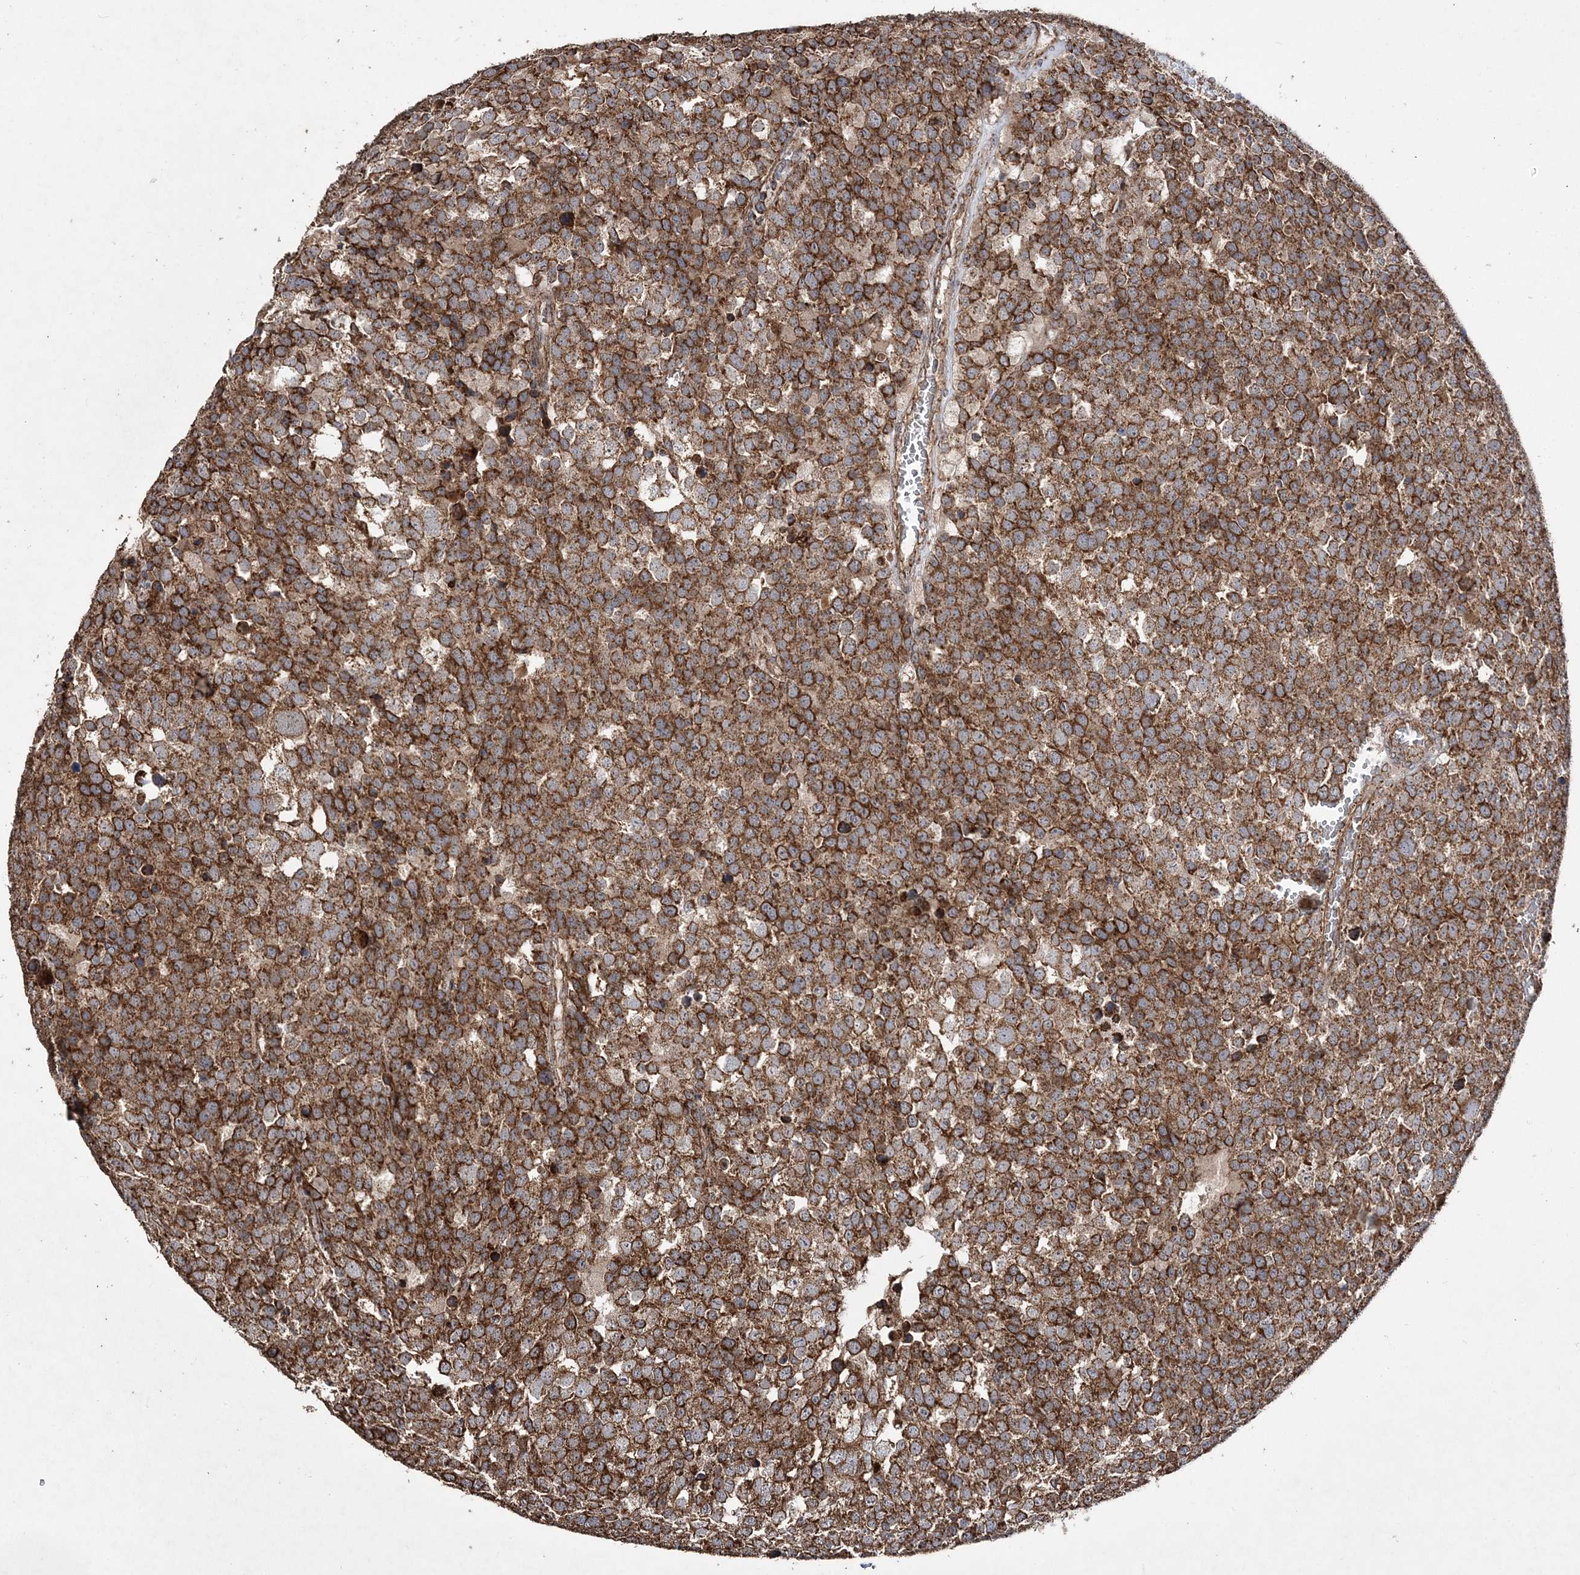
{"staining": {"intensity": "strong", "quantity": ">75%", "location": "cytoplasmic/membranous"}, "tissue": "testis cancer", "cell_type": "Tumor cells", "image_type": "cancer", "snomed": [{"axis": "morphology", "description": "Seminoma, NOS"}, {"axis": "topography", "description": "Testis"}], "caption": "IHC image of neoplastic tissue: human testis cancer stained using immunohistochemistry (IHC) displays high levels of strong protein expression localized specifically in the cytoplasmic/membranous of tumor cells, appearing as a cytoplasmic/membranous brown color.", "gene": "POC5", "patient": {"sex": "male", "age": 71}}